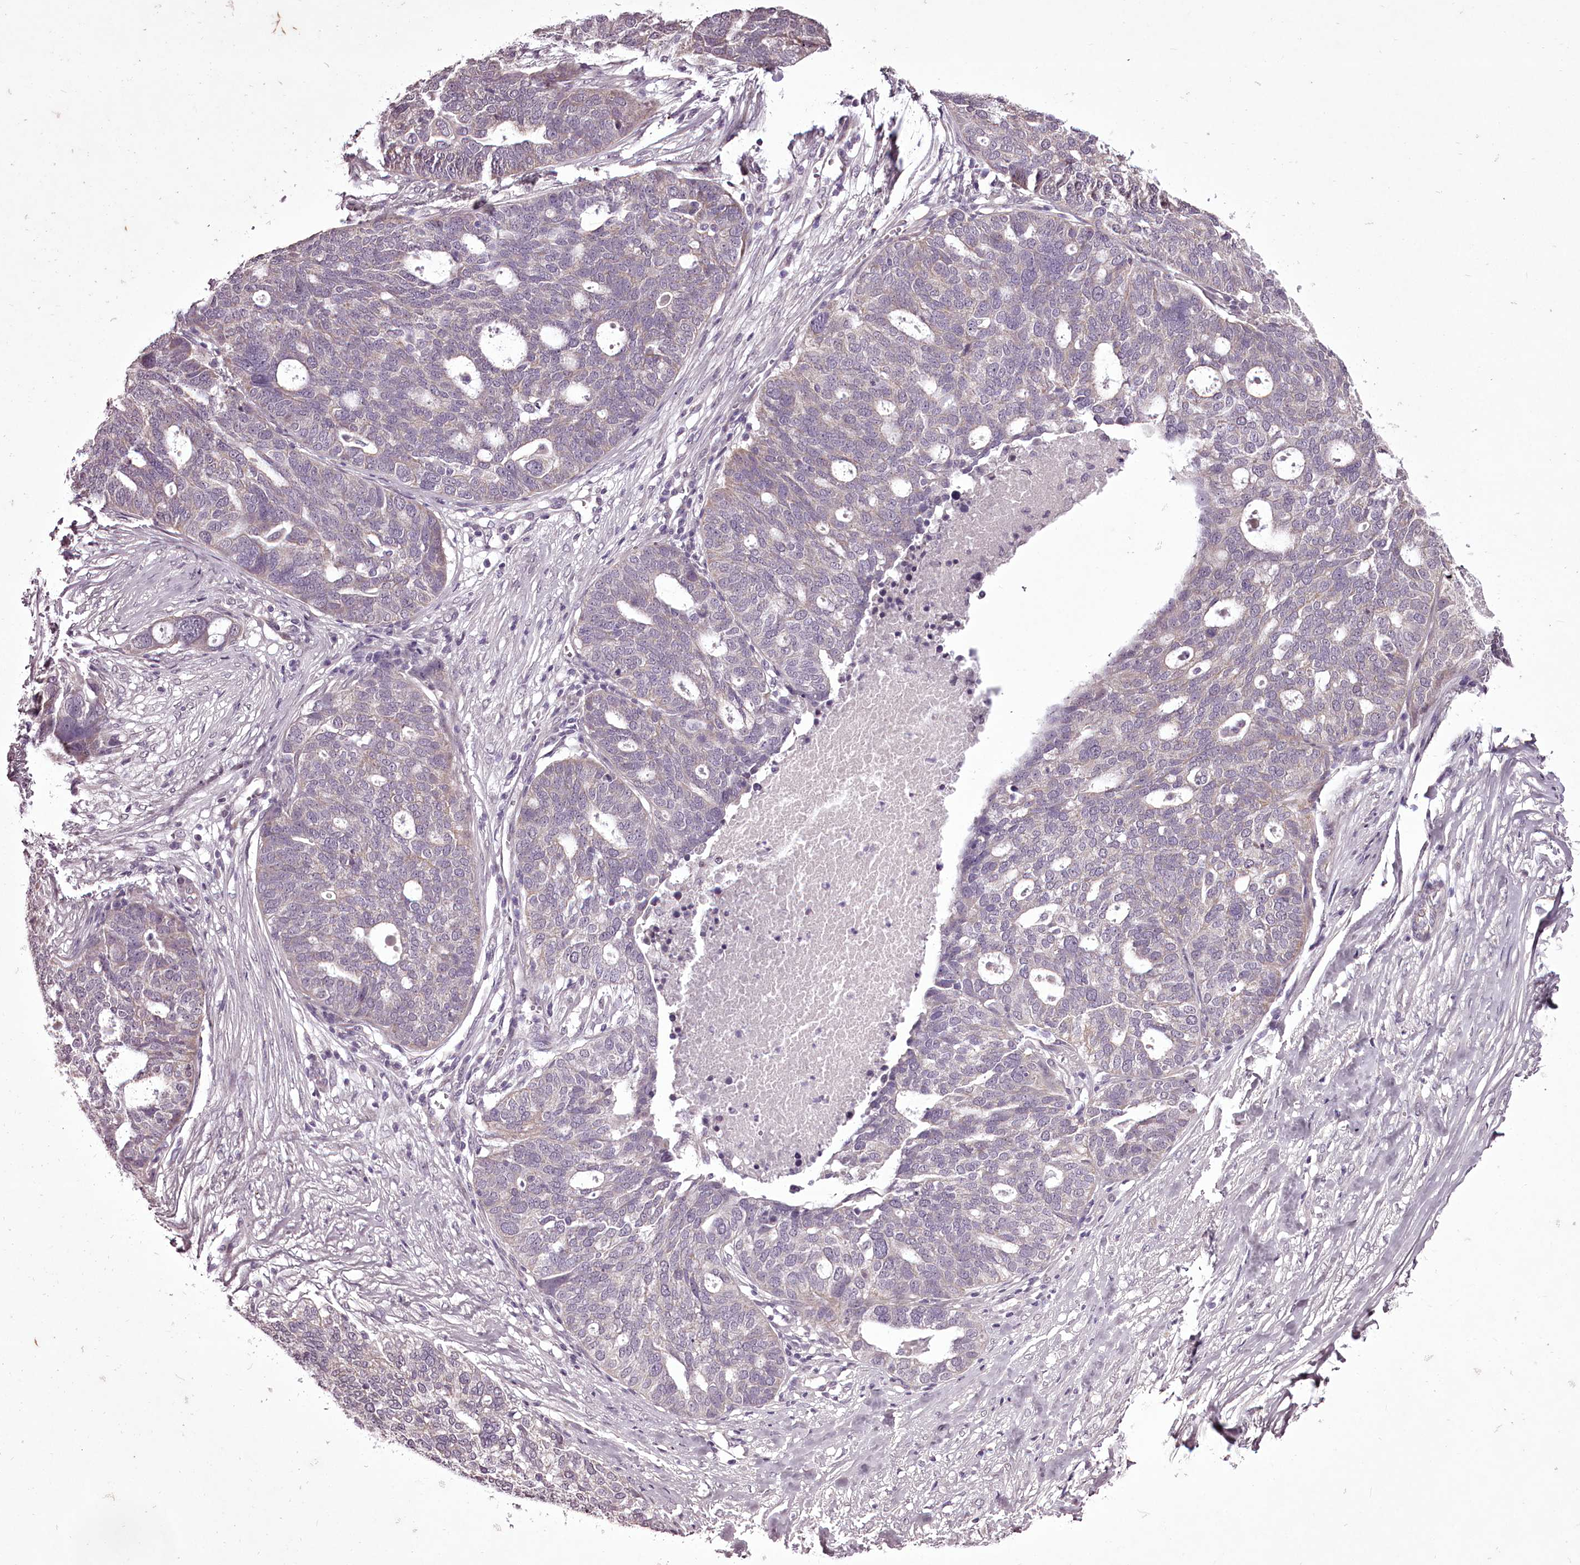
{"staining": {"intensity": "negative", "quantity": "none", "location": "none"}, "tissue": "ovarian cancer", "cell_type": "Tumor cells", "image_type": "cancer", "snomed": [{"axis": "morphology", "description": "Cystadenocarcinoma, serous, NOS"}, {"axis": "topography", "description": "Ovary"}], "caption": "An IHC micrograph of ovarian cancer (serous cystadenocarcinoma) is shown. There is no staining in tumor cells of ovarian cancer (serous cystadenocarcinoma).", "gene": "C1orf56", "patient": {"sex": "female", "age": 59}}